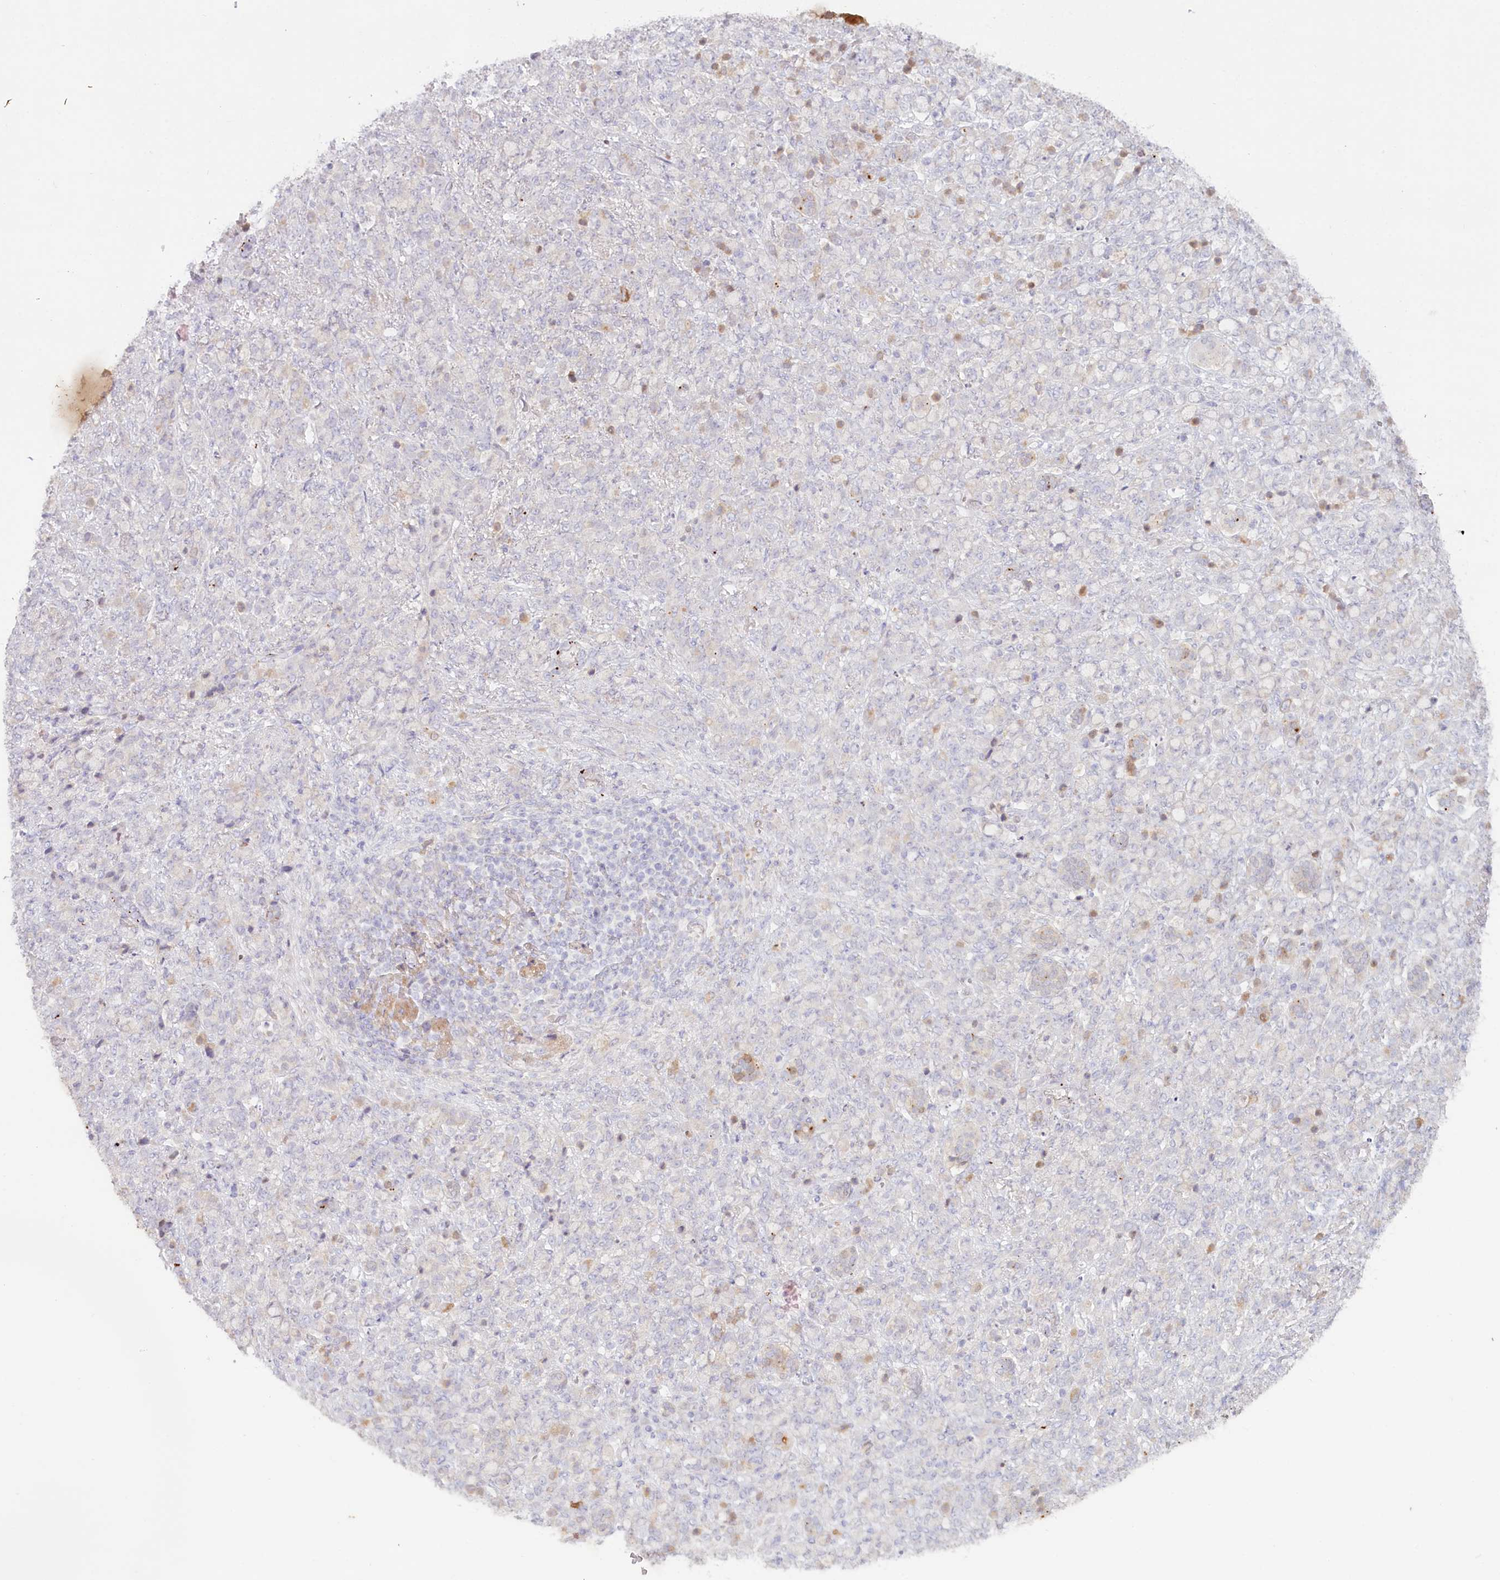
{"staining": {"intensity": "negative", "quantity": "none", "location": "none"}, "tissue": "stomach cancer", "cell_type": "Tumor cells", "image_type": "cancer", "snomed": [{"axis": "morphology", "description": "Adenocarcinoma, NOS"}, {"axis": "topography", "description": "Stomach"}], "caption": "Immunohistochemistry micrograph of neoplastic tissue: adenocarcinoma (stomach) stained with DAB (3,3'-diaminobenzidine) demonstrates no significant protein staining in tumor cells. The staining is performed using DAB (3,3'-diaminobenzidine) brown chromogen with nuclei counter-stained in using hematoxylin.", "gene": "PSAPL1", "patient": {"sex": "female", "age": 79}}